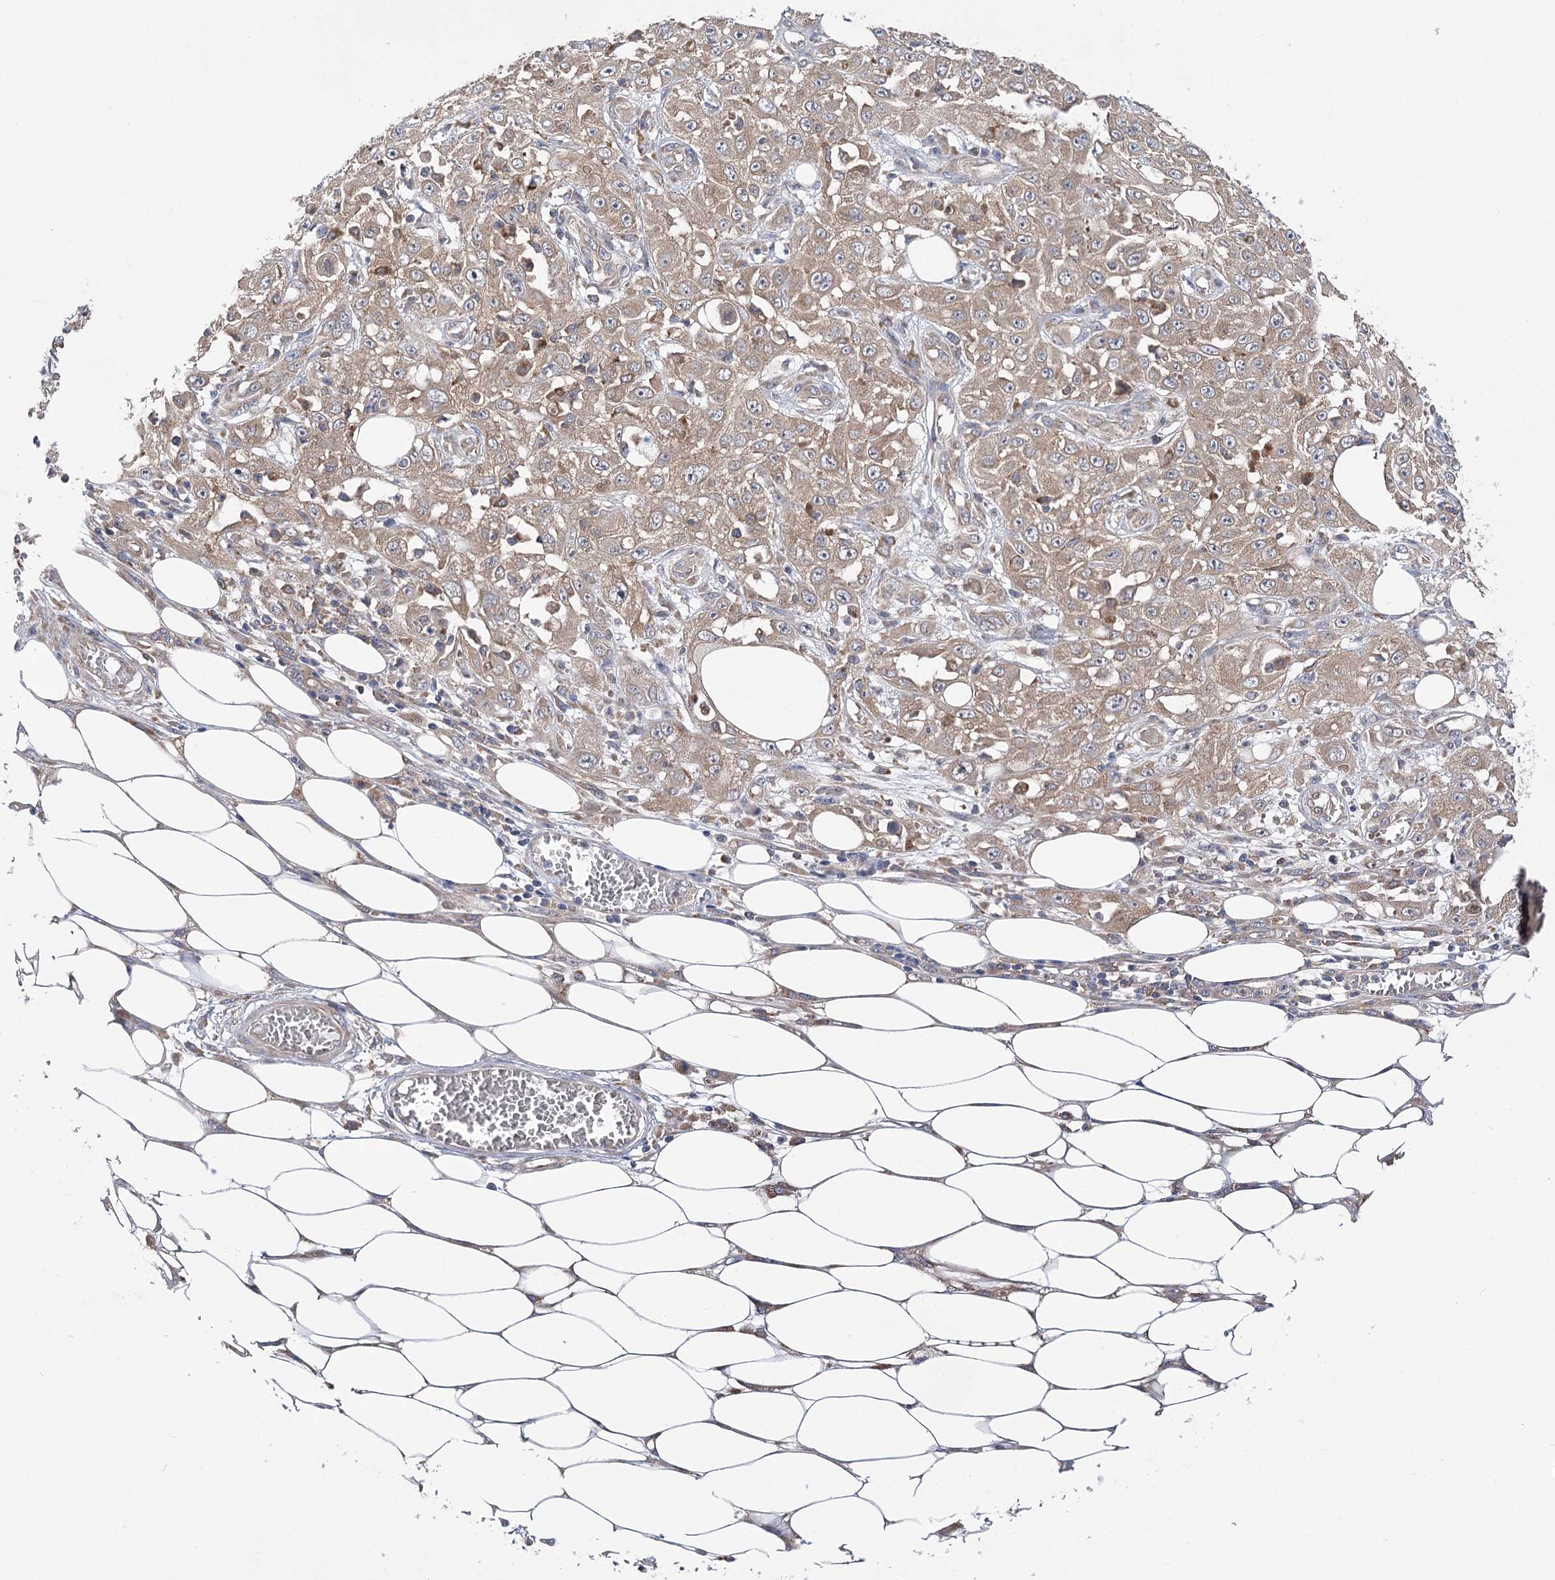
{"staining": {"intensity": "weak", "quantity": ">75%", "location": "cytoplasmic/membranous"}, "tissue": "skin cancer", "cell_type": "Tumor cells", "image_type": "cancer", "snomed": [{"axis": "morphology", "description": "Squamous cell carcinoma, NOS"}, {"axis": "morphology", "description": "Squamous cell carcinoma, metastatic, NOS"}, {"axis": "topography", "description": "Skin"}, {"axis": "topography", "description": "Lymph node"}], "caption": "Weak cytoplasmic/membranous positivity for a protein is seen in about >75% of tumor cells of skin cancer (squamous cell carcinoma) using immunohistochemistry (IHC).", "gene": "VPS37B", "patient": {"sex": "male", "age": 75}}